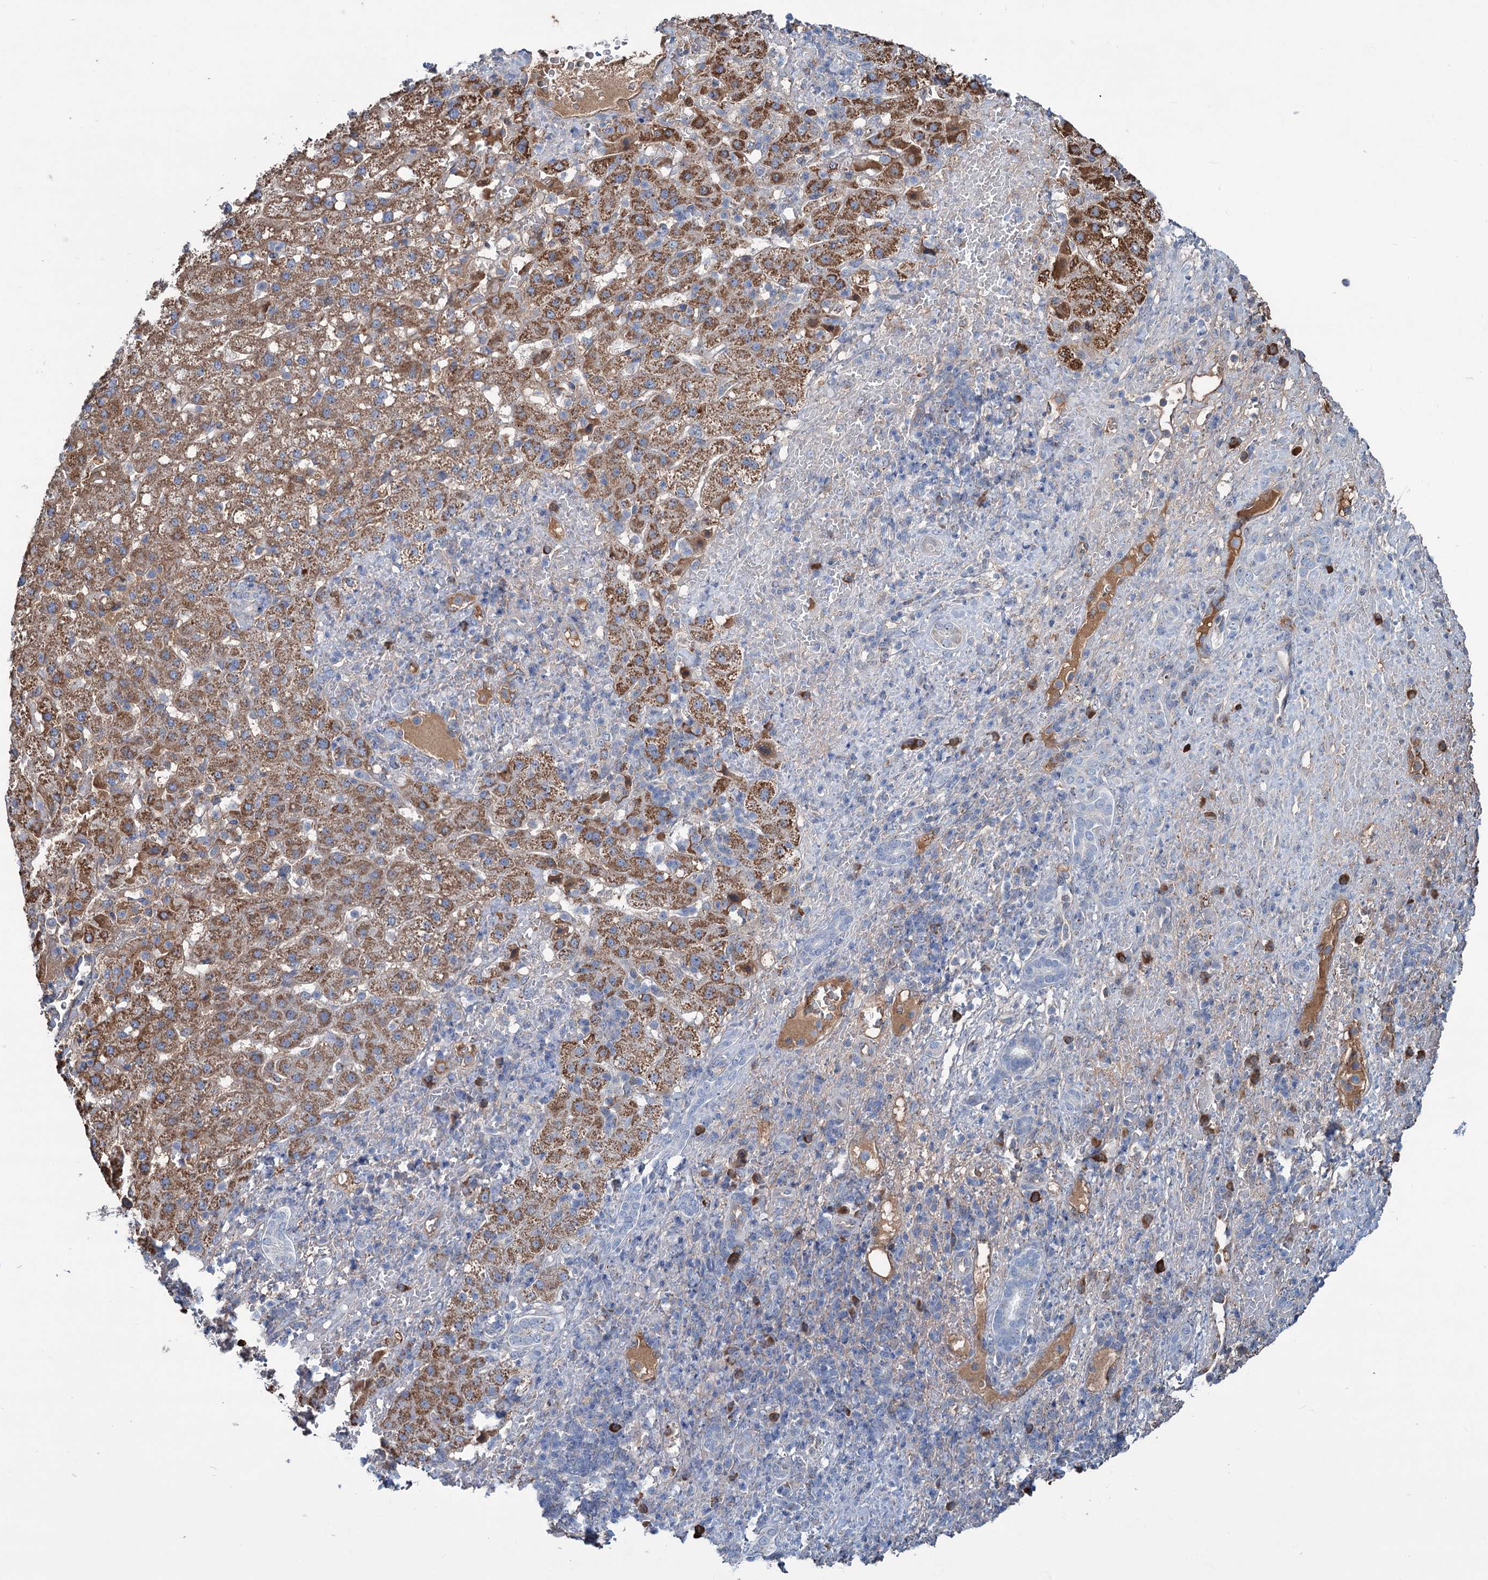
{"staining": {"intensity": "moderate", "quantity": ">75%", "location": "cytoplasmic/membranous"}, "tissue": "liver cancer", "cell_type": "Tumor cells", "image_type": "cancer", "snomed": [{"axis": "morphology", "description": "Normal tissue, NOS"}, {"axis": "morphology", "description": "Carcinoma, Hepatocellular, NOS"}, {"axis": "topography", "description": "Liver"}], "caption": "Immunohistochemistry of liver cancer exhibits medium levels of moderate cytoplasmic/membranous expression in approximately >75% of tumor cells.", "gene": "LPIN1", "patient": {"sex": "male", "age": 57}}